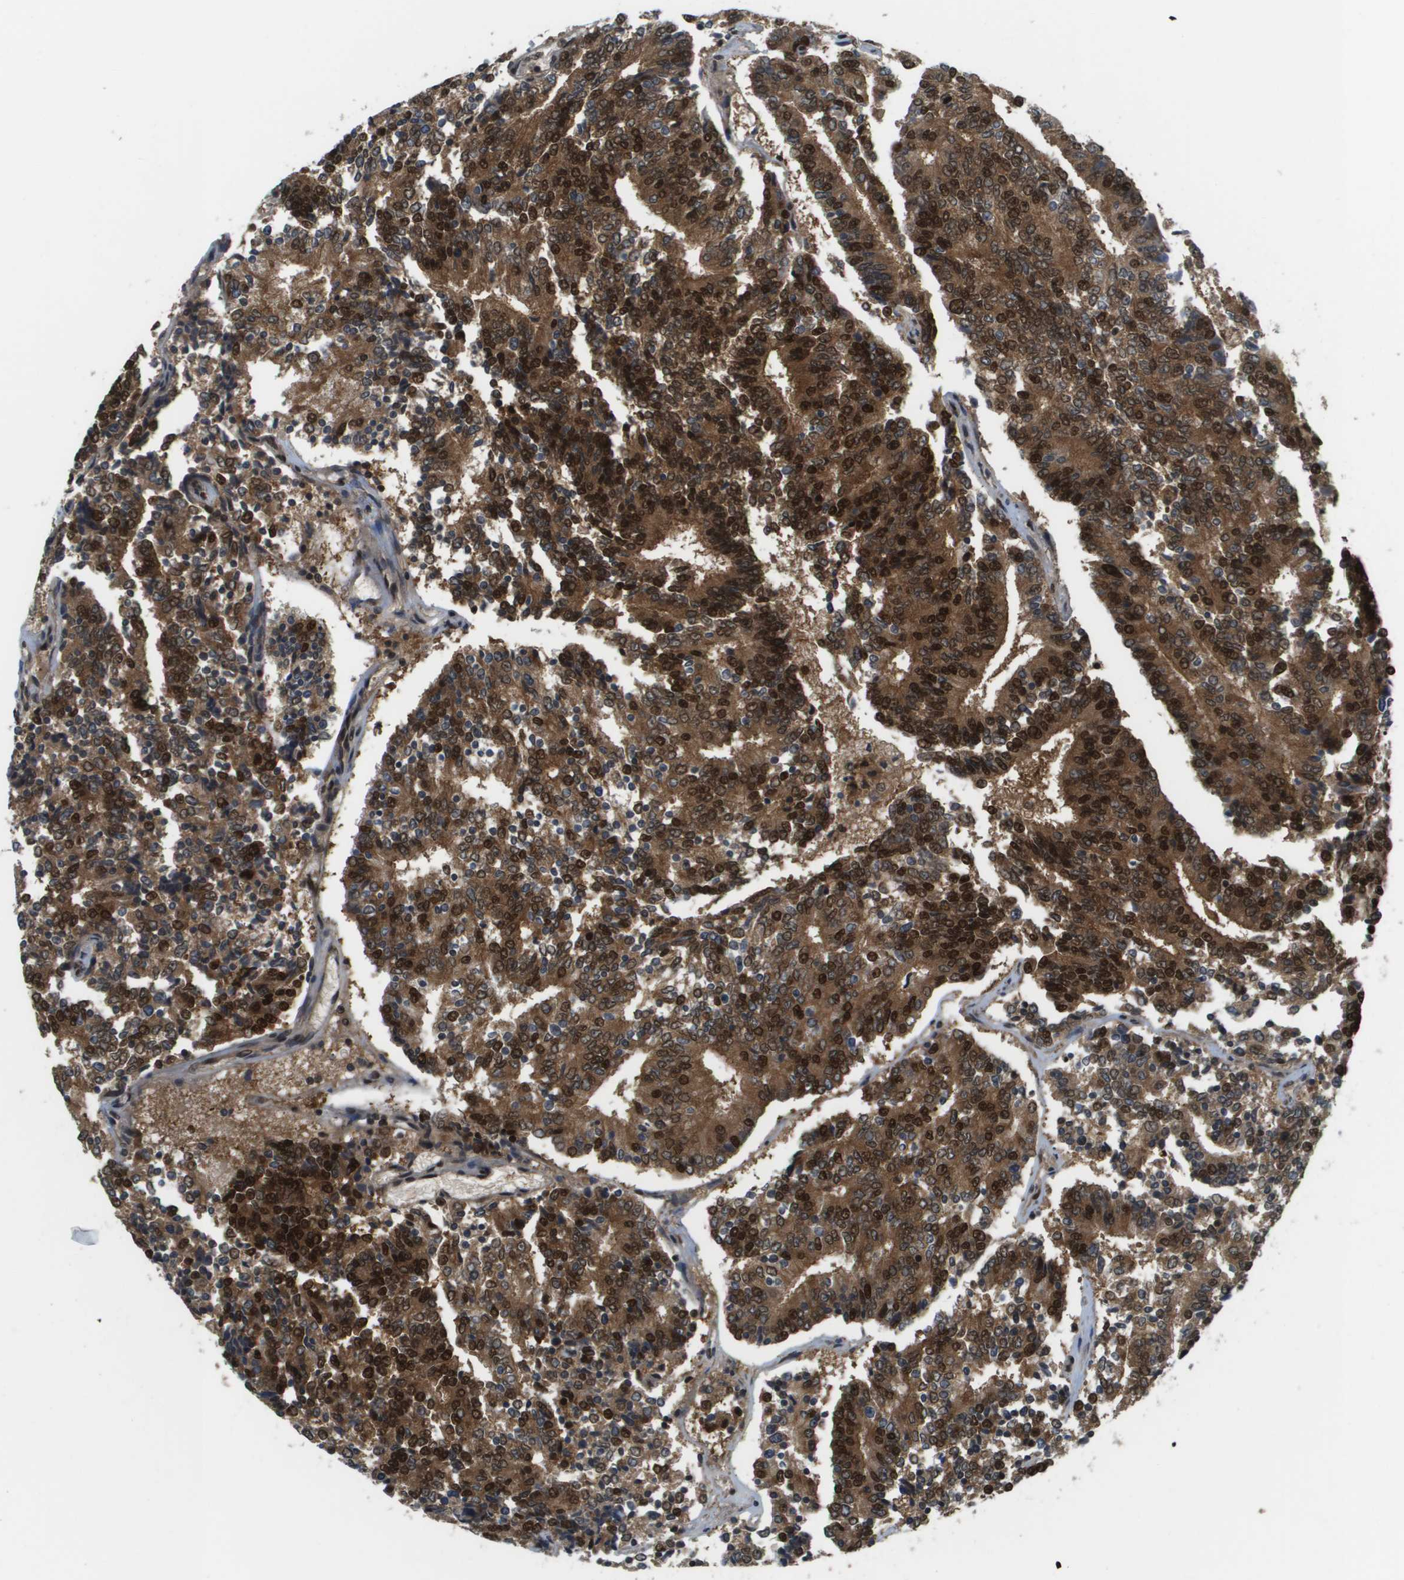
{"staining": {"intensity": "strong", "quantity": ">75%", "location": "cytoplasmic/membranous,nuclear"}, "tissue": "prostate cancer", "cell_type": "Tumor cells", "image_type": "cancer", "snomed": [{"axis": "morphology", "description": "Normal tissue, NOS"}, {"axis": "morphology", "description": "Adenocarcinoma, High grade"}, {"axis": "topography", "description": "Prostate"}, {"axis": "topography", "description": "Seminal veicle"}], "caption": "A histopathology image of prostate high-grade adenocarcinoma stained for a protein shows strong cytoplasmic/membranous and nuclear brown staining in tumor cells.", "gene": "PRCC", "patient": {"sex": "male", "age": 55}}